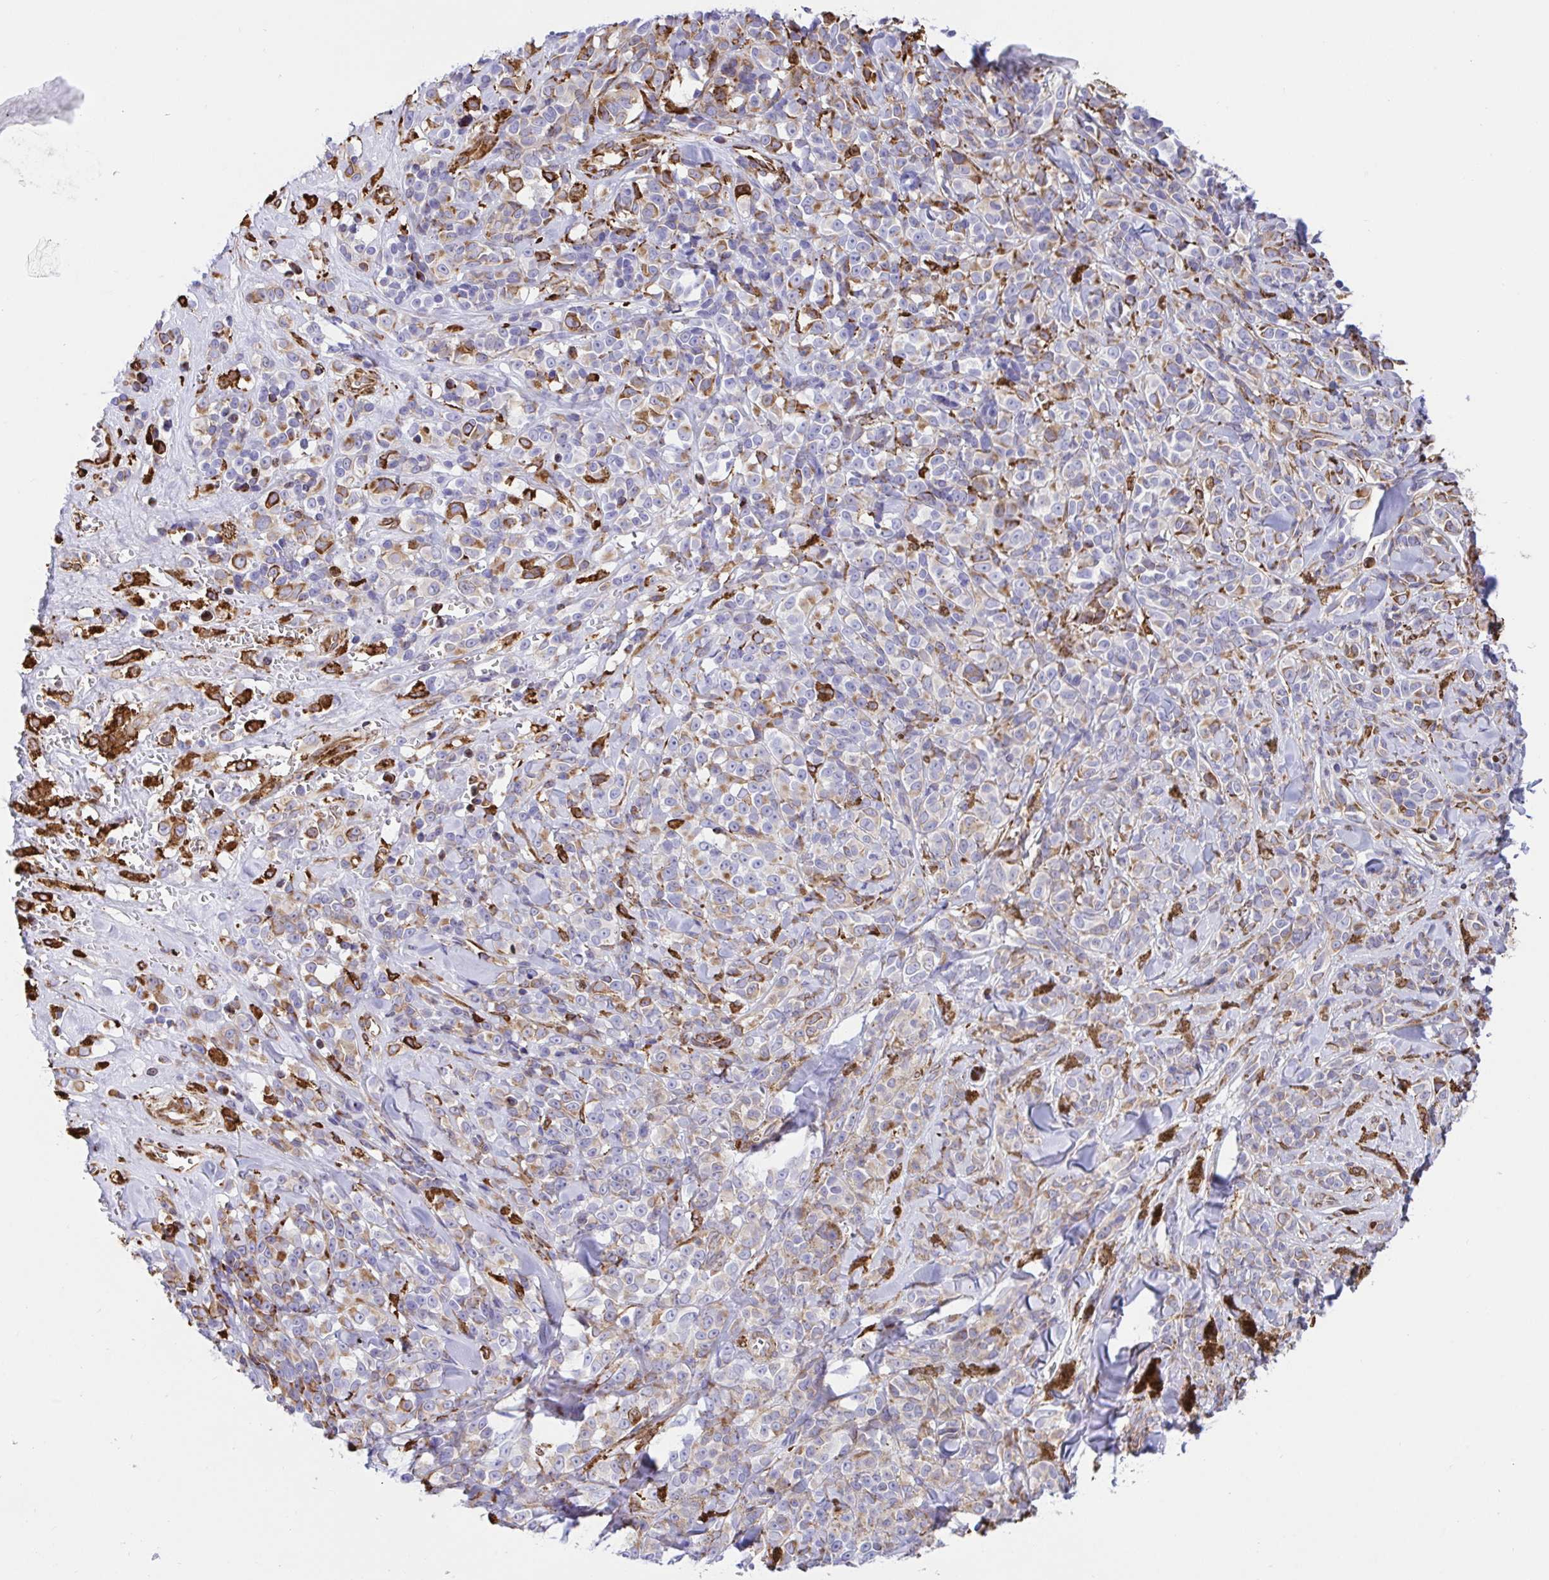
{"staining": {"intensity": "weak", "quantity": "<25%", "location": "cytoplasmic/membranous"}, "tissue": "melanoma", "cell_type": "Tumor cells", "image_type": "cancer", "snomed": [{"axis": "morphology", "description": "Malignant melanoma, NOS"}, {"axis": "topography", "description": "Skin"}], "caption": "Image shows no significant protein expression in tumor cells of malignant melanoma.", "gene": "CLGN", "patient": {"sex": "male", "age": 85}}